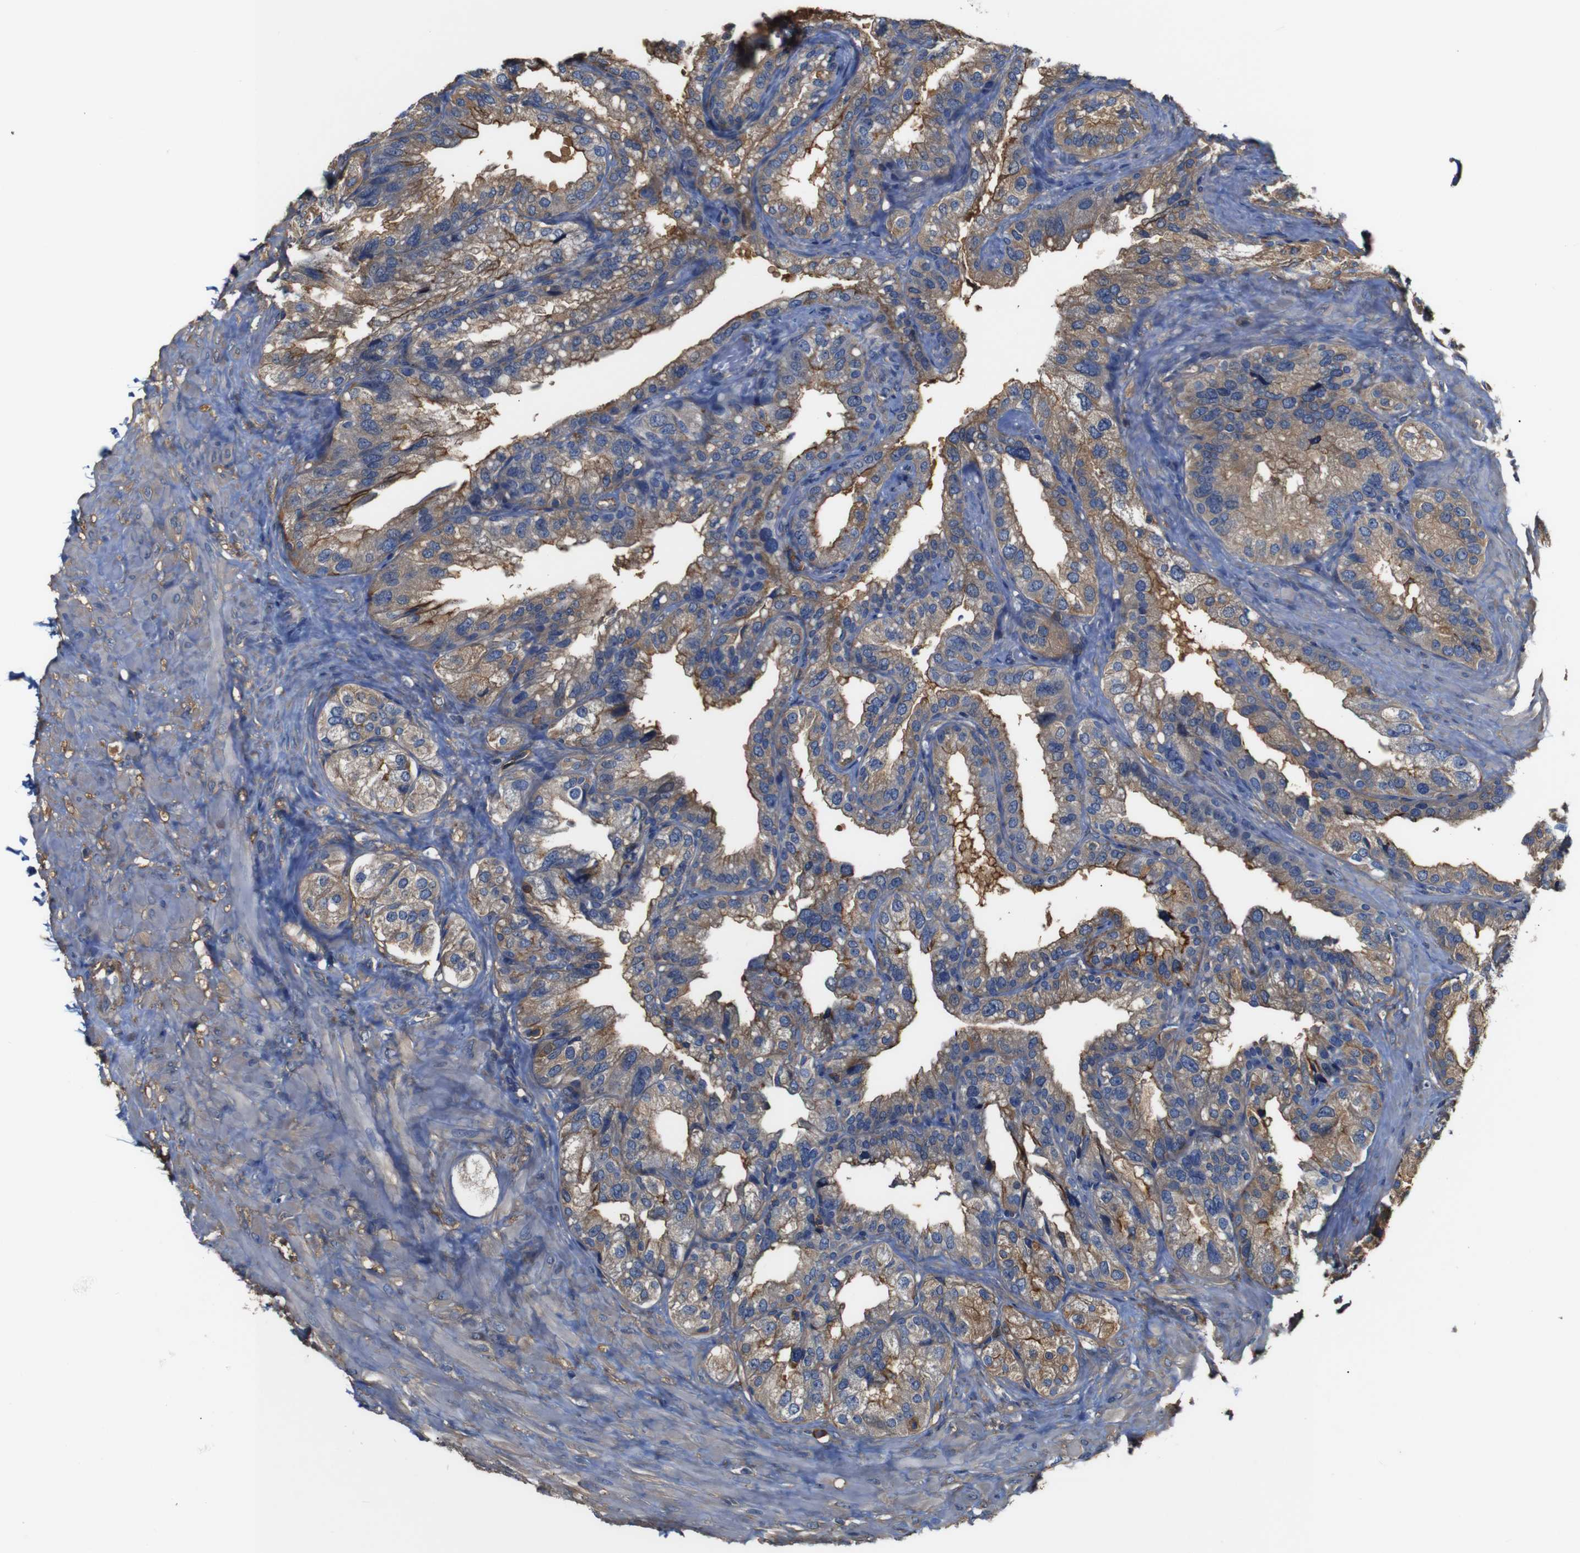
{"staining": {"intensity": "moderate", "quantity": "25%-75%", "location": "cytoplasmic/membranous"}, "tissue": "seminal vesicle", "cell_type": "Glandular cells", "image_type": "normal", "snomed": [{"axis": "morphology", "description": "Normal tissue, NOS"}, {"axis": "topography", "description": "Seminal veicle"}], "caption": "Protein staining by immunohistochemistry shows moderate cytoplasmic/membranous staining in approximately 25%-75% of glandular cells in unremarkable seminal vesicle.", "gene": "PI4KA", "patient": {"sex": "male", "age": 68}}